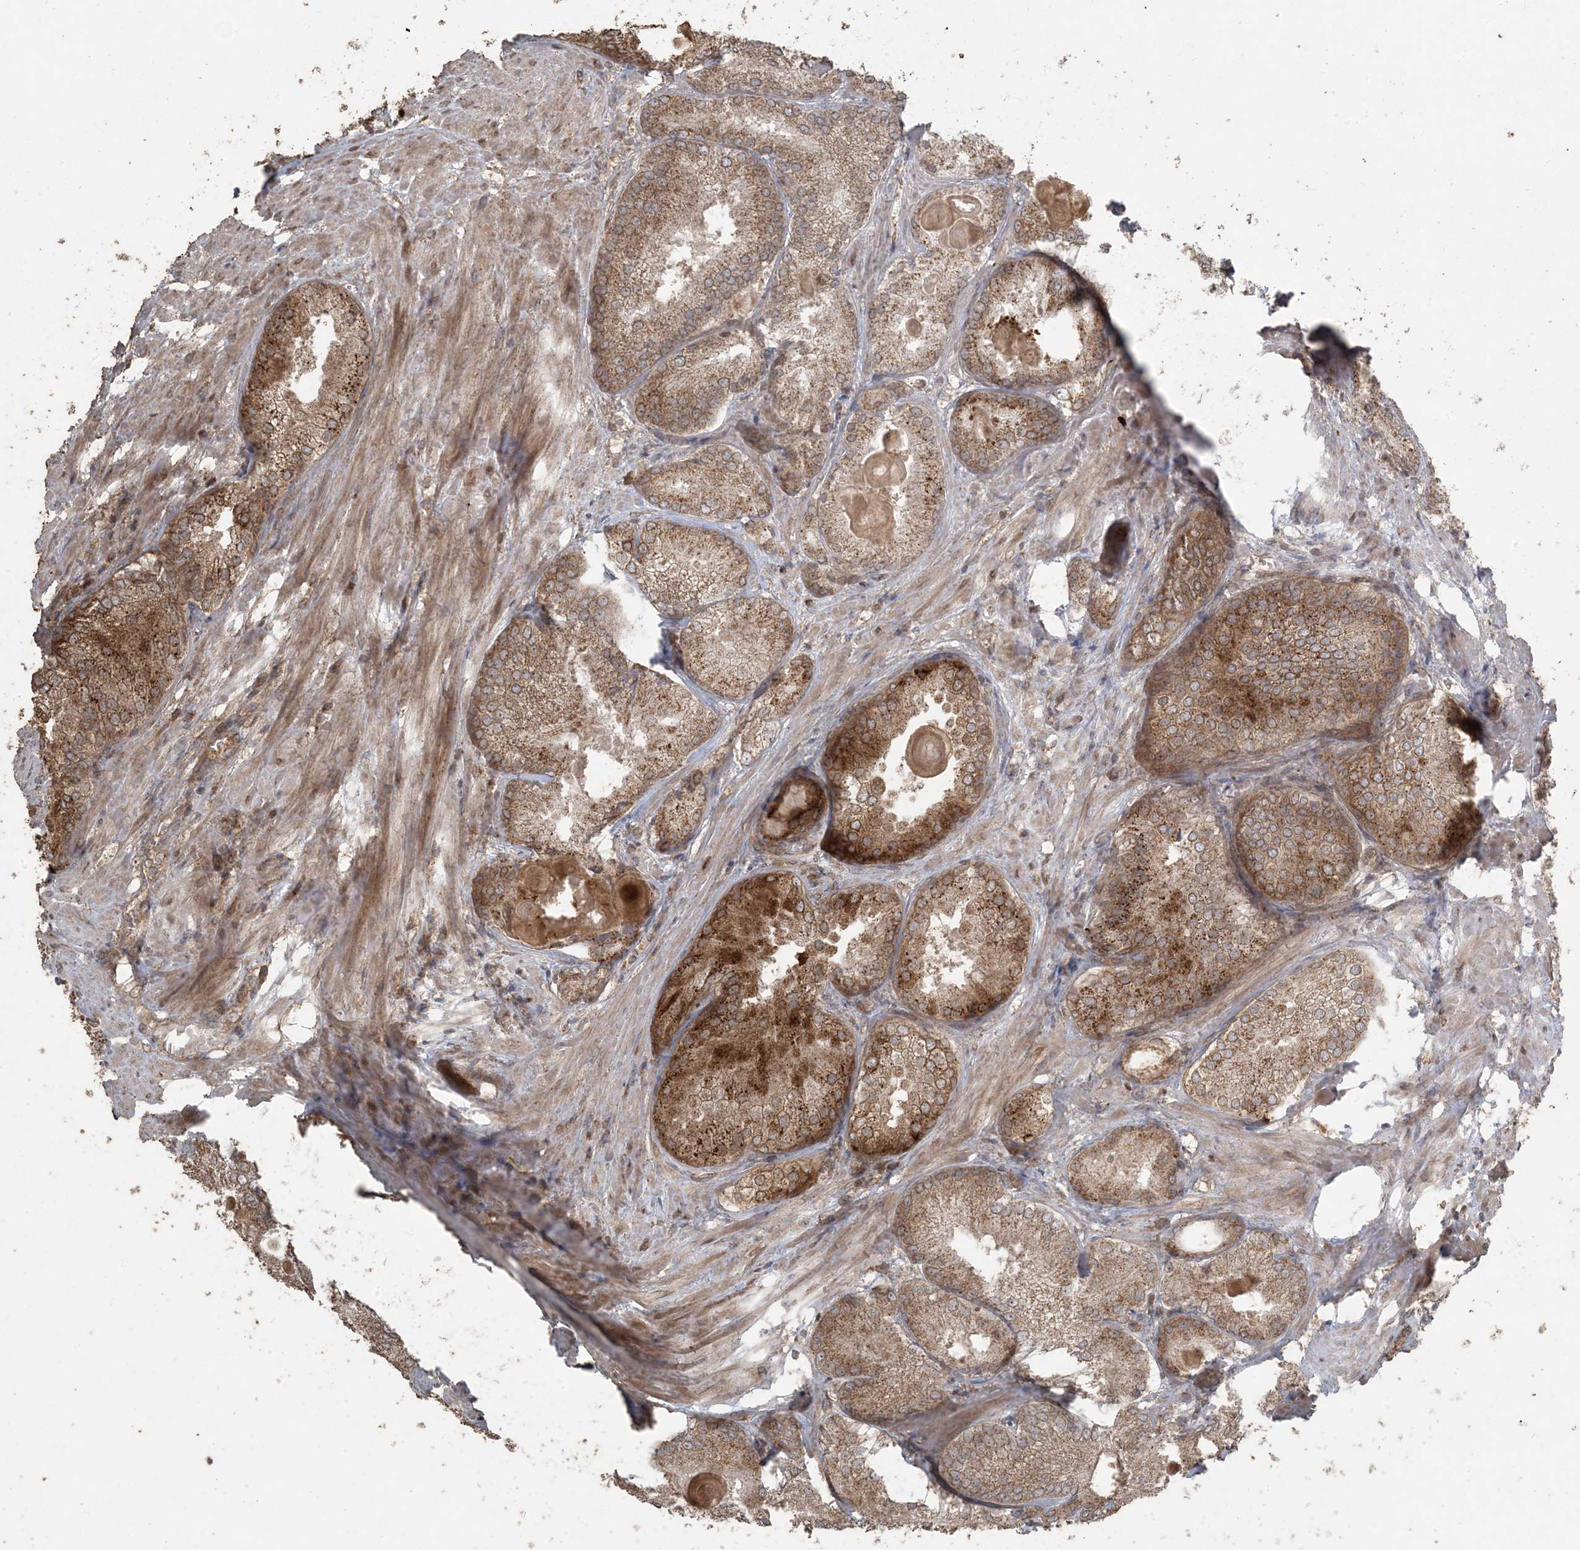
{"staining": {"intensity": "strong", "quantity": ">75%", "location": "cytoplasmic/membranous"}, "tissue": "prostate cancer", "cell_type": "Tumor cells", "image_type": "cancer", "snomed": [{"axis": "morphology", "description": "Adenocarcinoma, High grade"}, {"axis": "topography", "description": "Prostate"}], "caption": "Immunohistochemical staining of prostate cancer exhibits high levels of strong cytoplasmic/membranous staining in approximately >75% of tumor cells.", "gene": "DDX19B", "patient": {"sex": "male", "age": 66}}